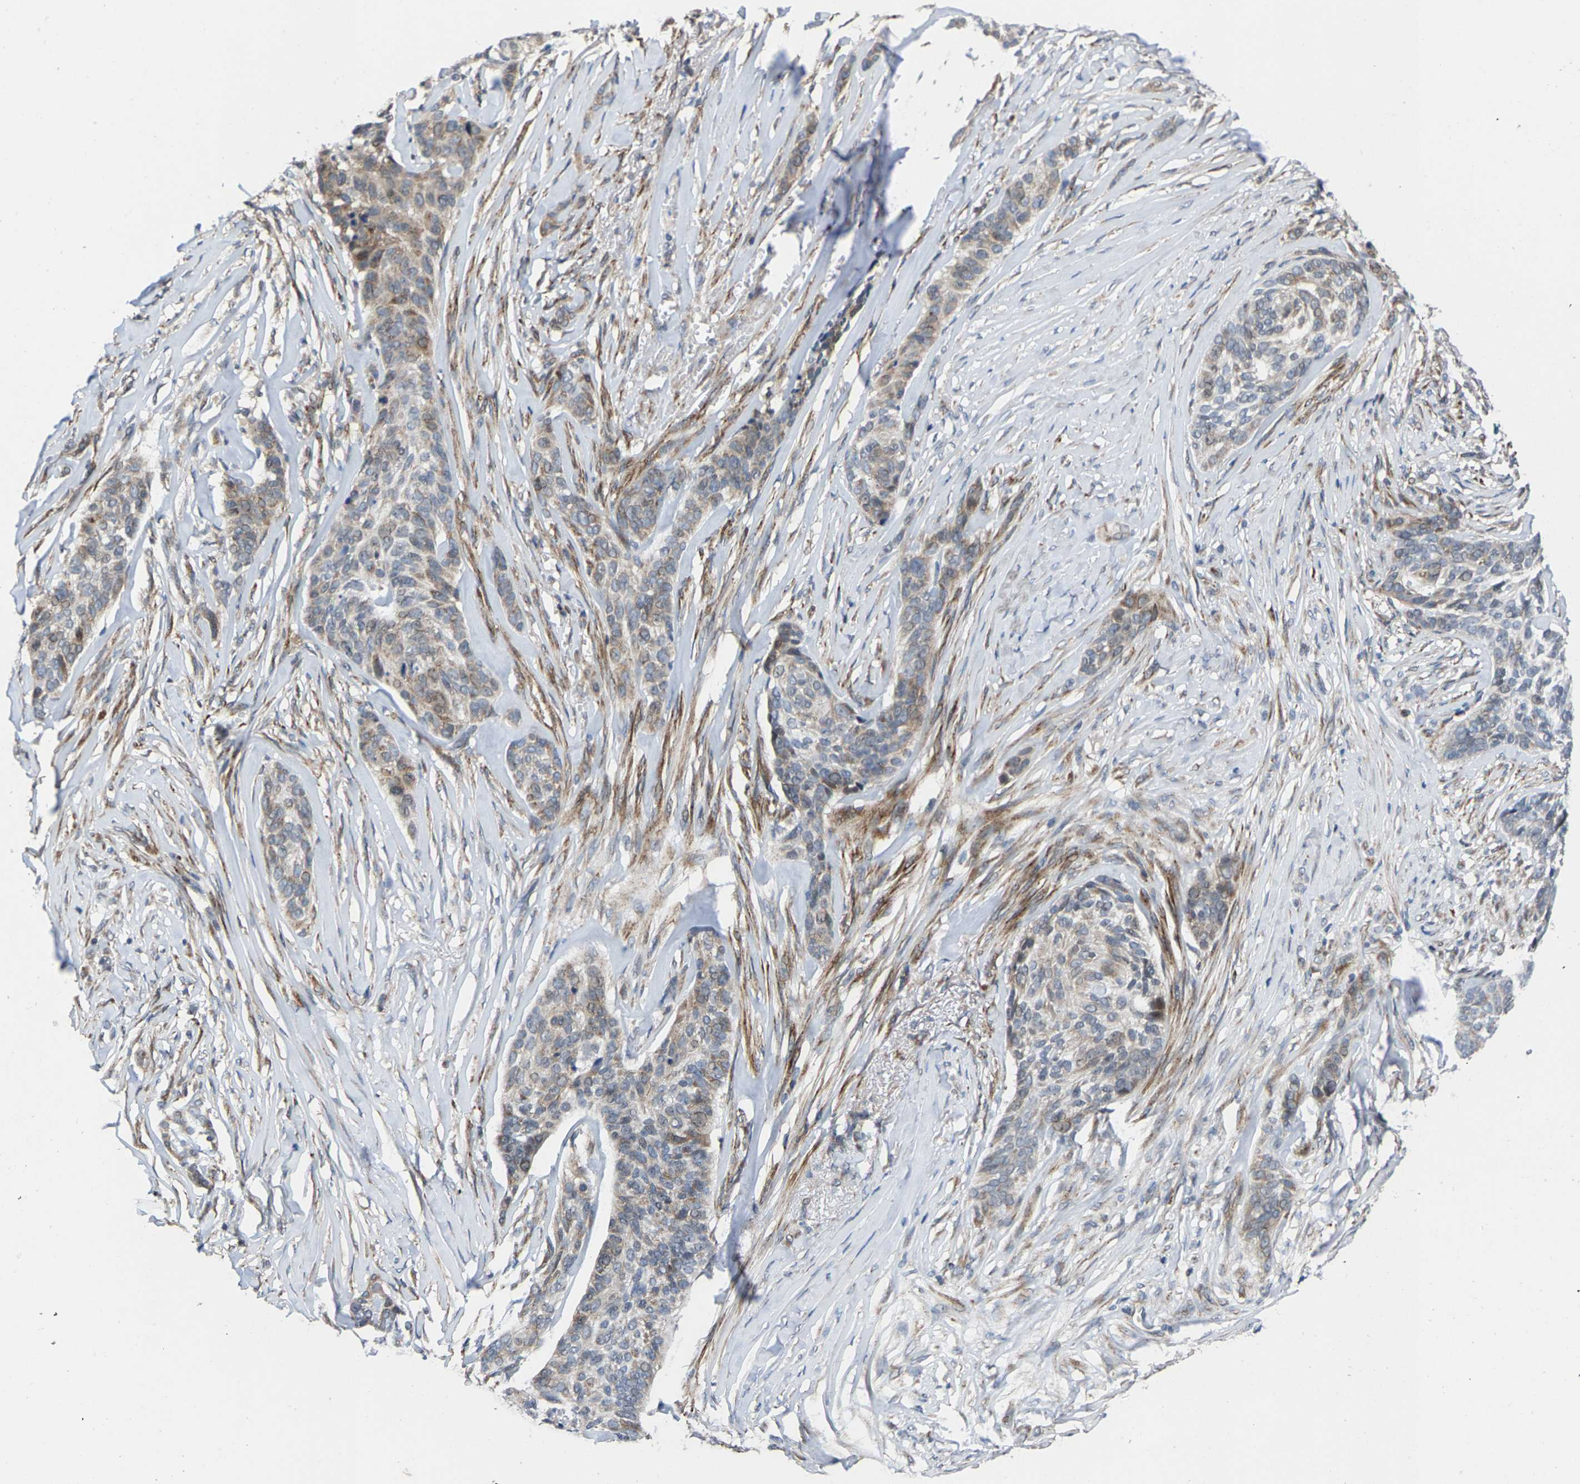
{"staining": {"intensity": "moderate", "quantity": "<25%", "location": "cytoplasmic/membranous"}, "tissue": "skin cancer", "cell_type": "Tumor cells", "image_type": "cancer", "snomed": [{"axis": "morphology", "description": "Basal cell carcinoma"}, {"axis": "topography", "description": "Skin"}], "caption": "Skin cancer tissue shows moderate cytoplasmic/membranous positivity in about <25% of tumor cells Immunohistochemistry (ihc) stains the protein in brown and the nuclei are stained blue.", "gene": "TDRKH", "patient": {"sex": "male", "age": 85}}